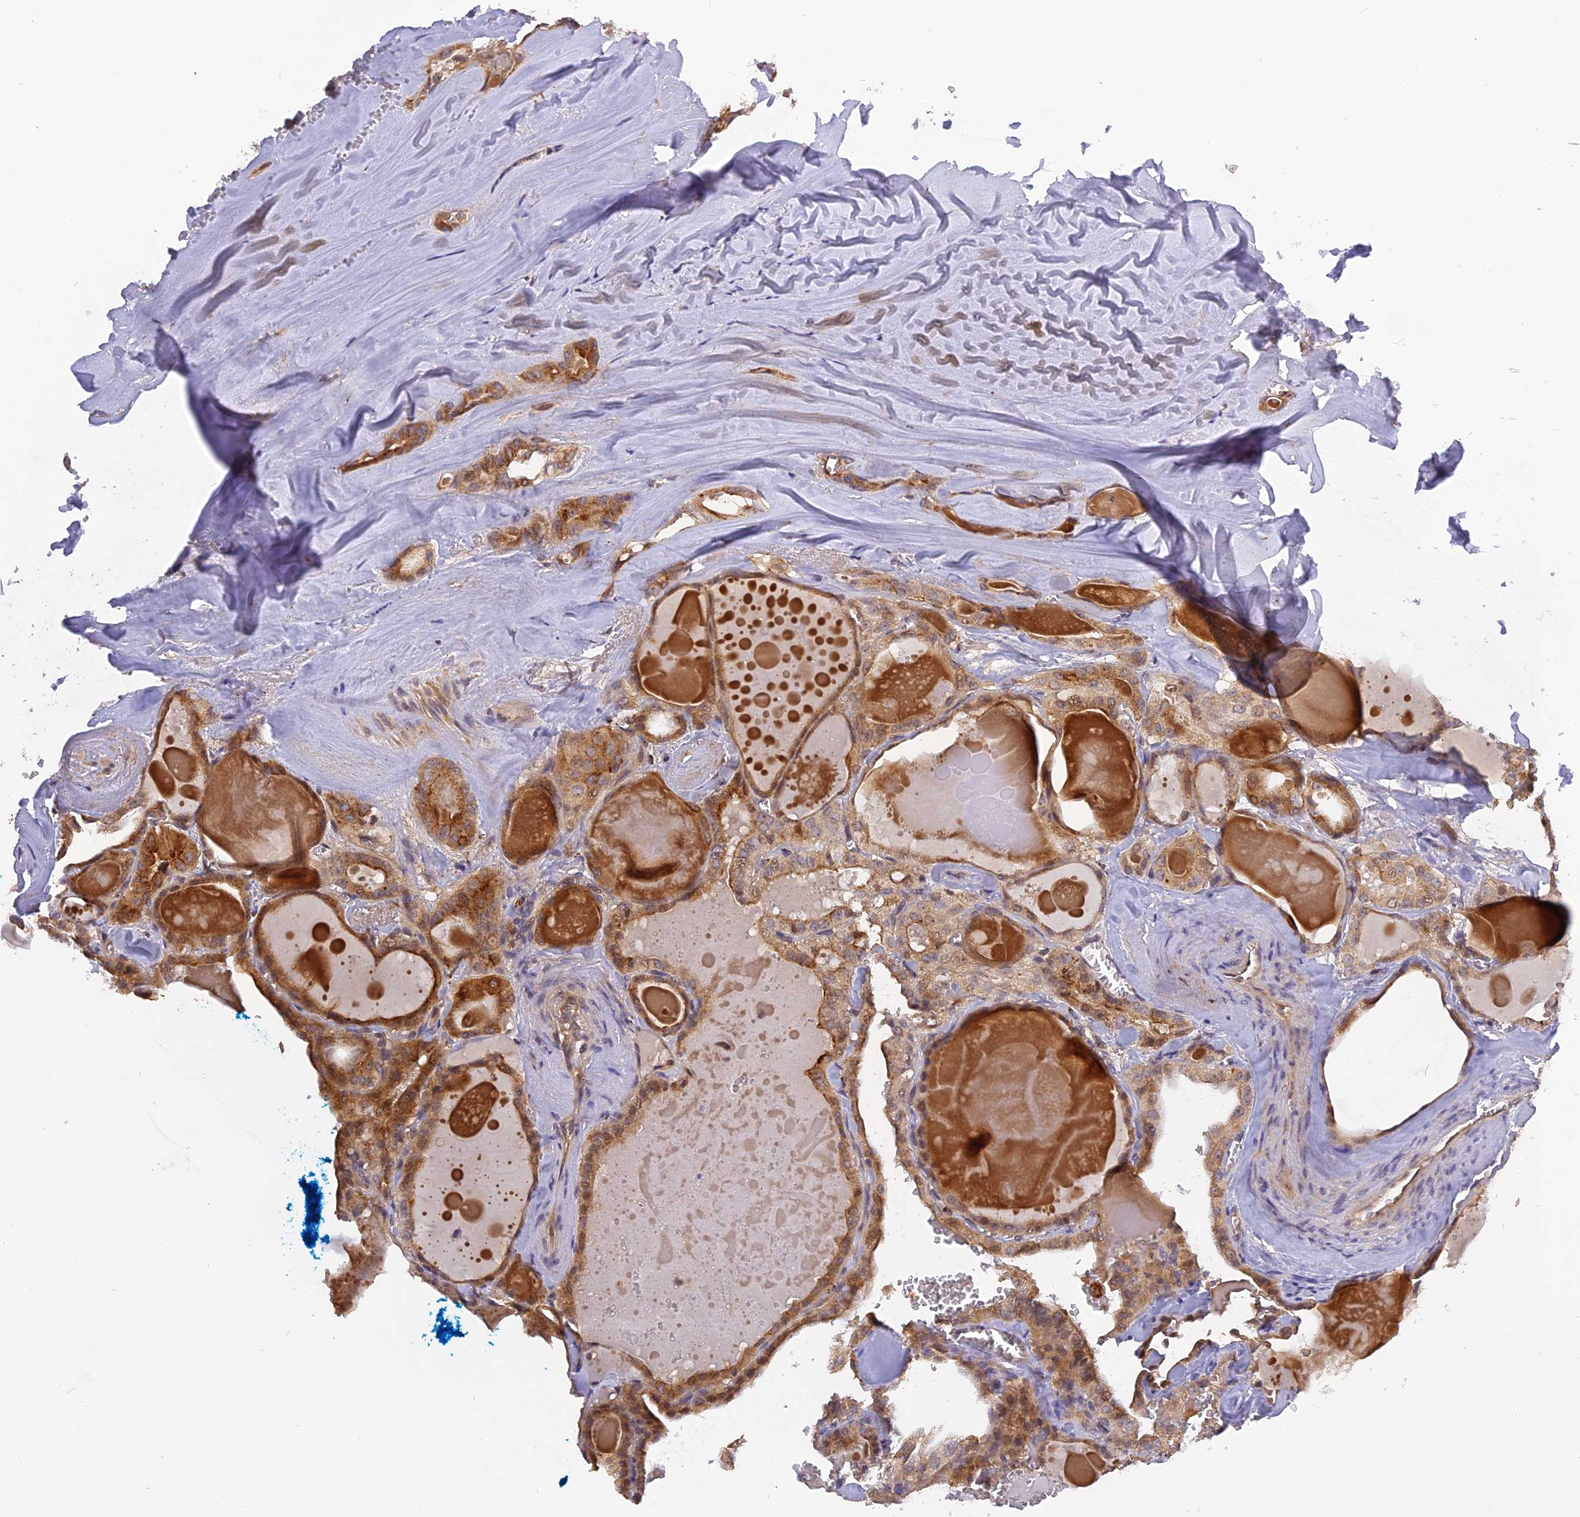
{"staining": {"intensity": "moderate", "quantity": ">75%", "location": "cytoplasmic/membranous"}, "tissue": "thyroid cancer", "cell_type": "Tumor cells", "image_type": "cancer", "snomed": [{"axis": "morphology", "description": "Papillary adenocarcinoma, NOS"}, {"axis": "topography", "description": "Thyroid gland"}], "caption": "This histopathology image demonstrates IHC staining of human papillary adenocarcinoma (thyroid), with medium moderate cytoplasmic/membranous staining in about >75% of tumor cells.", "gene": "FNIP2", "patient": {"sex": "male", "age": 52}}